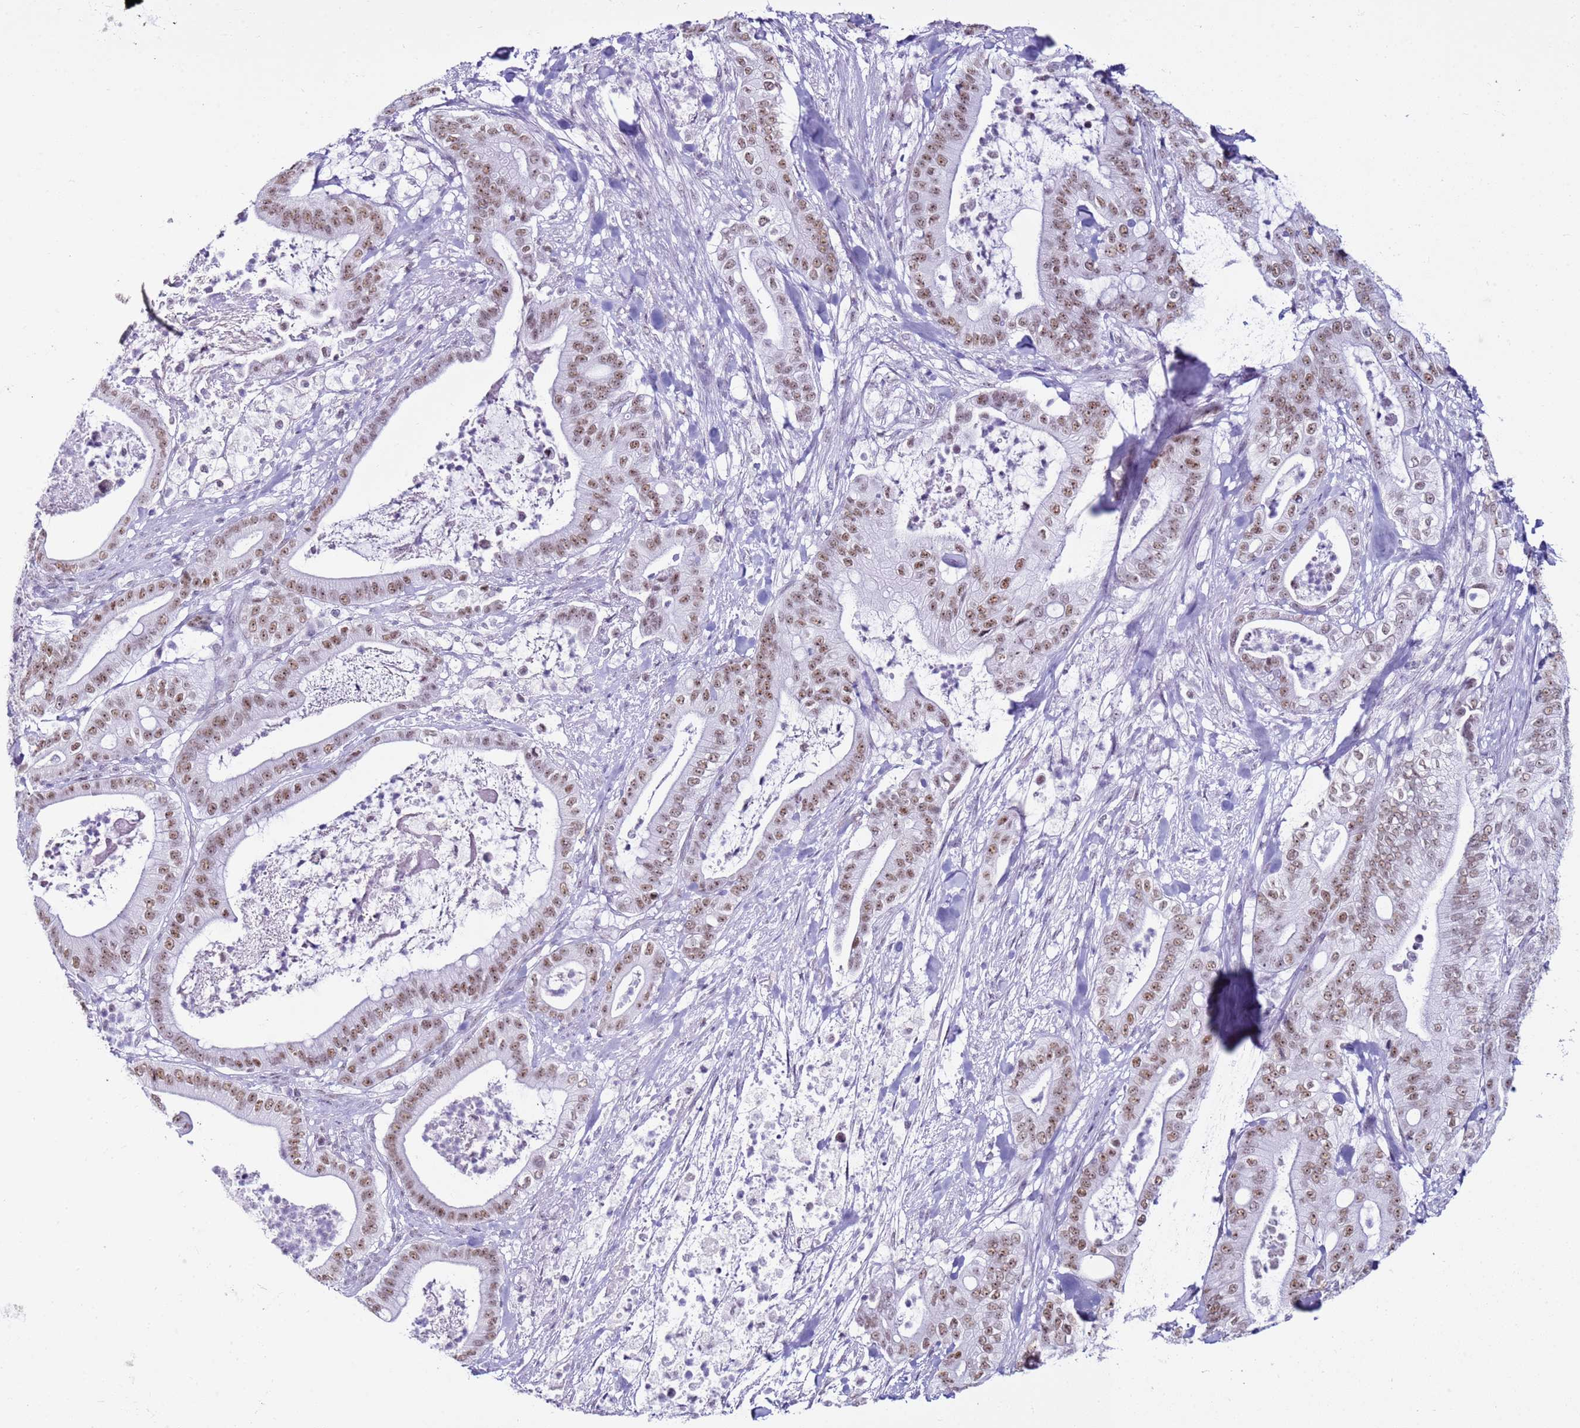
{"staining": {"intensity": "moderate", "quantity": ">75%", "location": "nuclear"}, "tissue": "pancreatic cancer", "cell_type": "Tumor cells", "image_type": "cancer", "snomed": [{"axis": "morphology", "description": "Adenocarcinoma, NOS"}, {"axis": "topography", "description": "Pancreas"}], "caption": "Pancreatic cancer was stained to show a protein in brown. There is medium levels of moderate nuclear staining in about >75% of tumor cells.", "gene": "DHX15", "patient": {"sex": "male", "age": 71}}